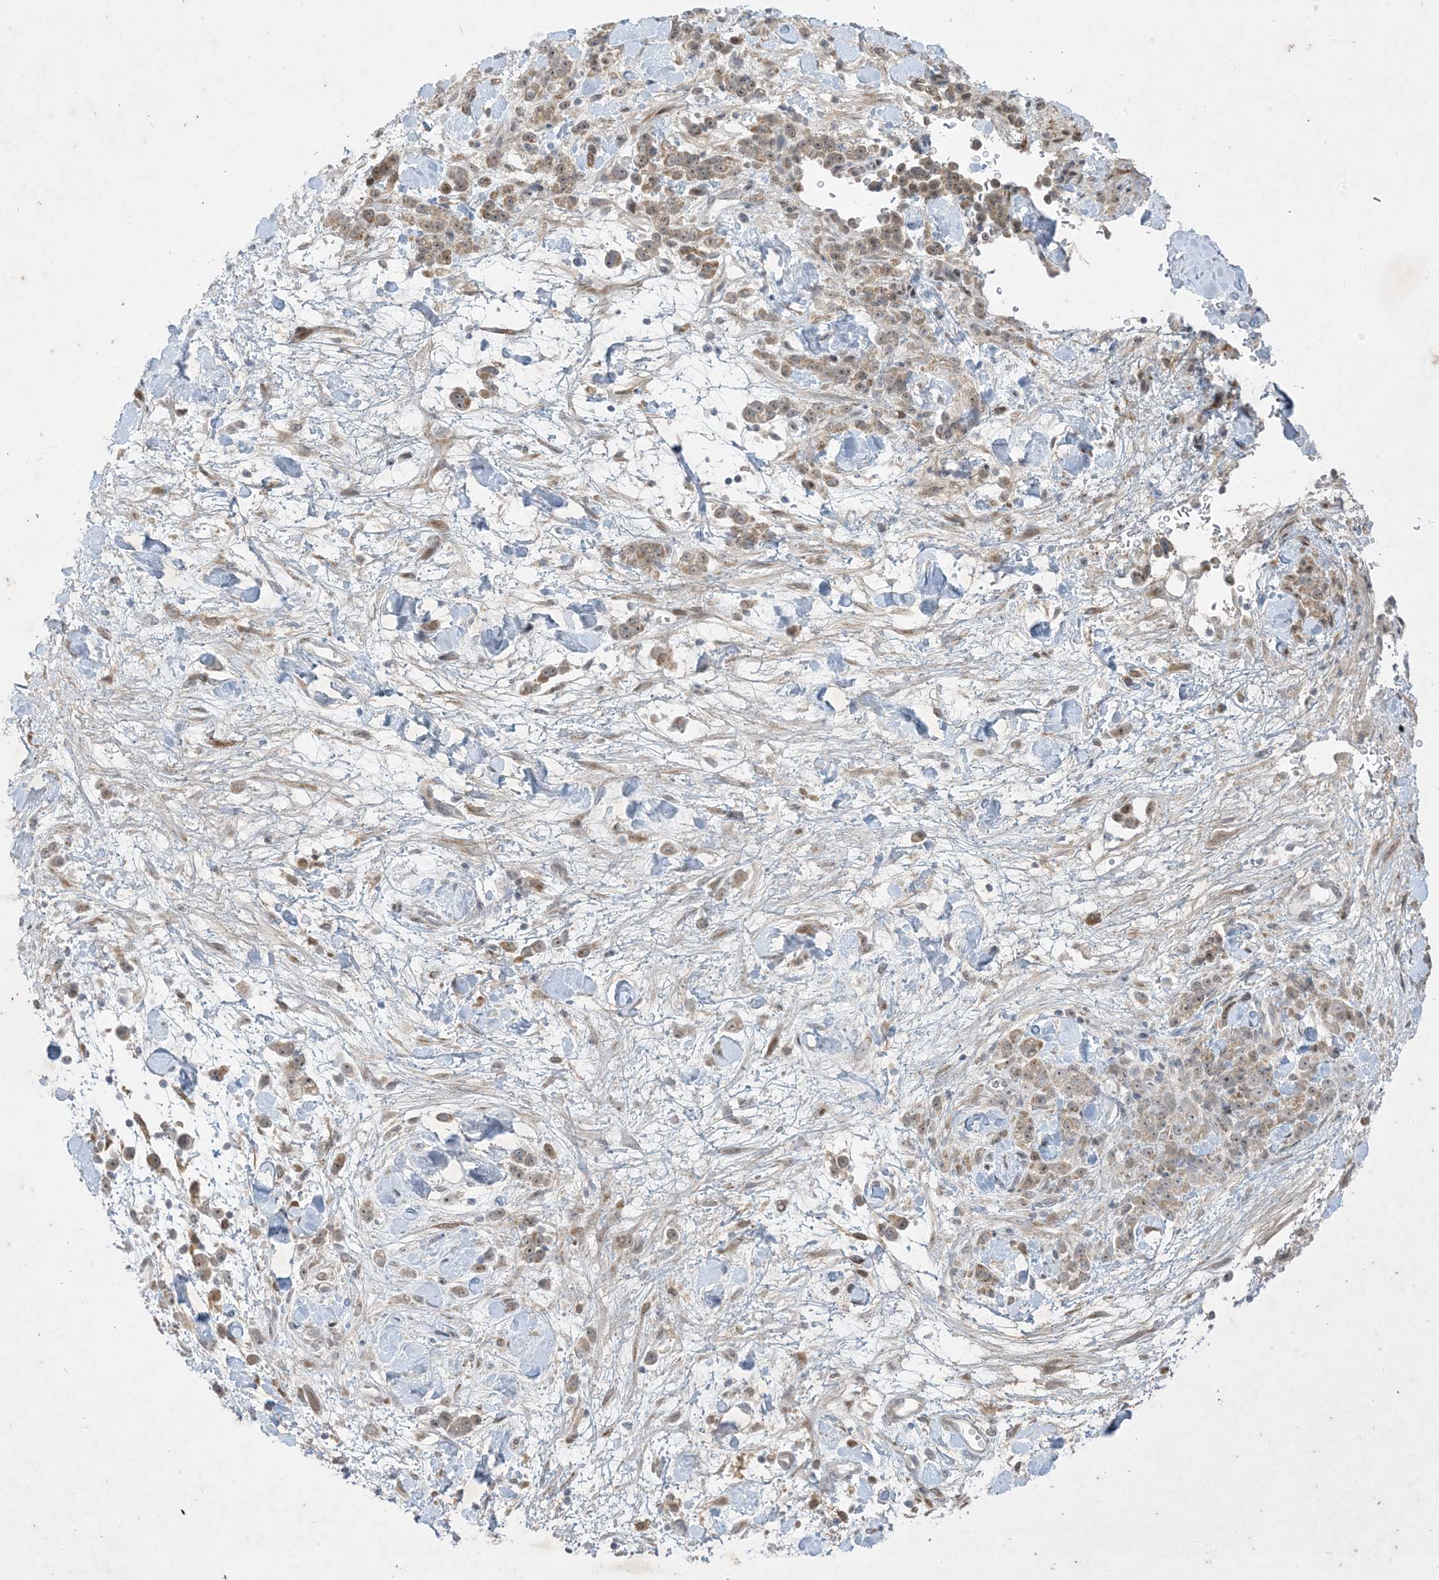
{"staining": {"intensity": "weak", "quantity": ">75%", "location": "cytoplasmic/membranous,nuclear"}, "tissue": "stomach cancer", "cell_type": "Tumor cells", "image_type": "cancer", "snomed": [{"axis": "morphology", "description": "Normal tissue, NOS"}, {"axis": "morphology", "description": "Adenocarcinoma, NOS"}, {"axis": "topography", "description": "Stomach"}], "caption": "DAB (3,3'-diaminobenzidine) immunohistochemical staining of human stomach cancer shows weak cytoplasmic/membranous and nuclear protein expression in about >75% of tumor cells.", "gene": "SOGA3", "patient": {"sex": "male", "age": 82}}